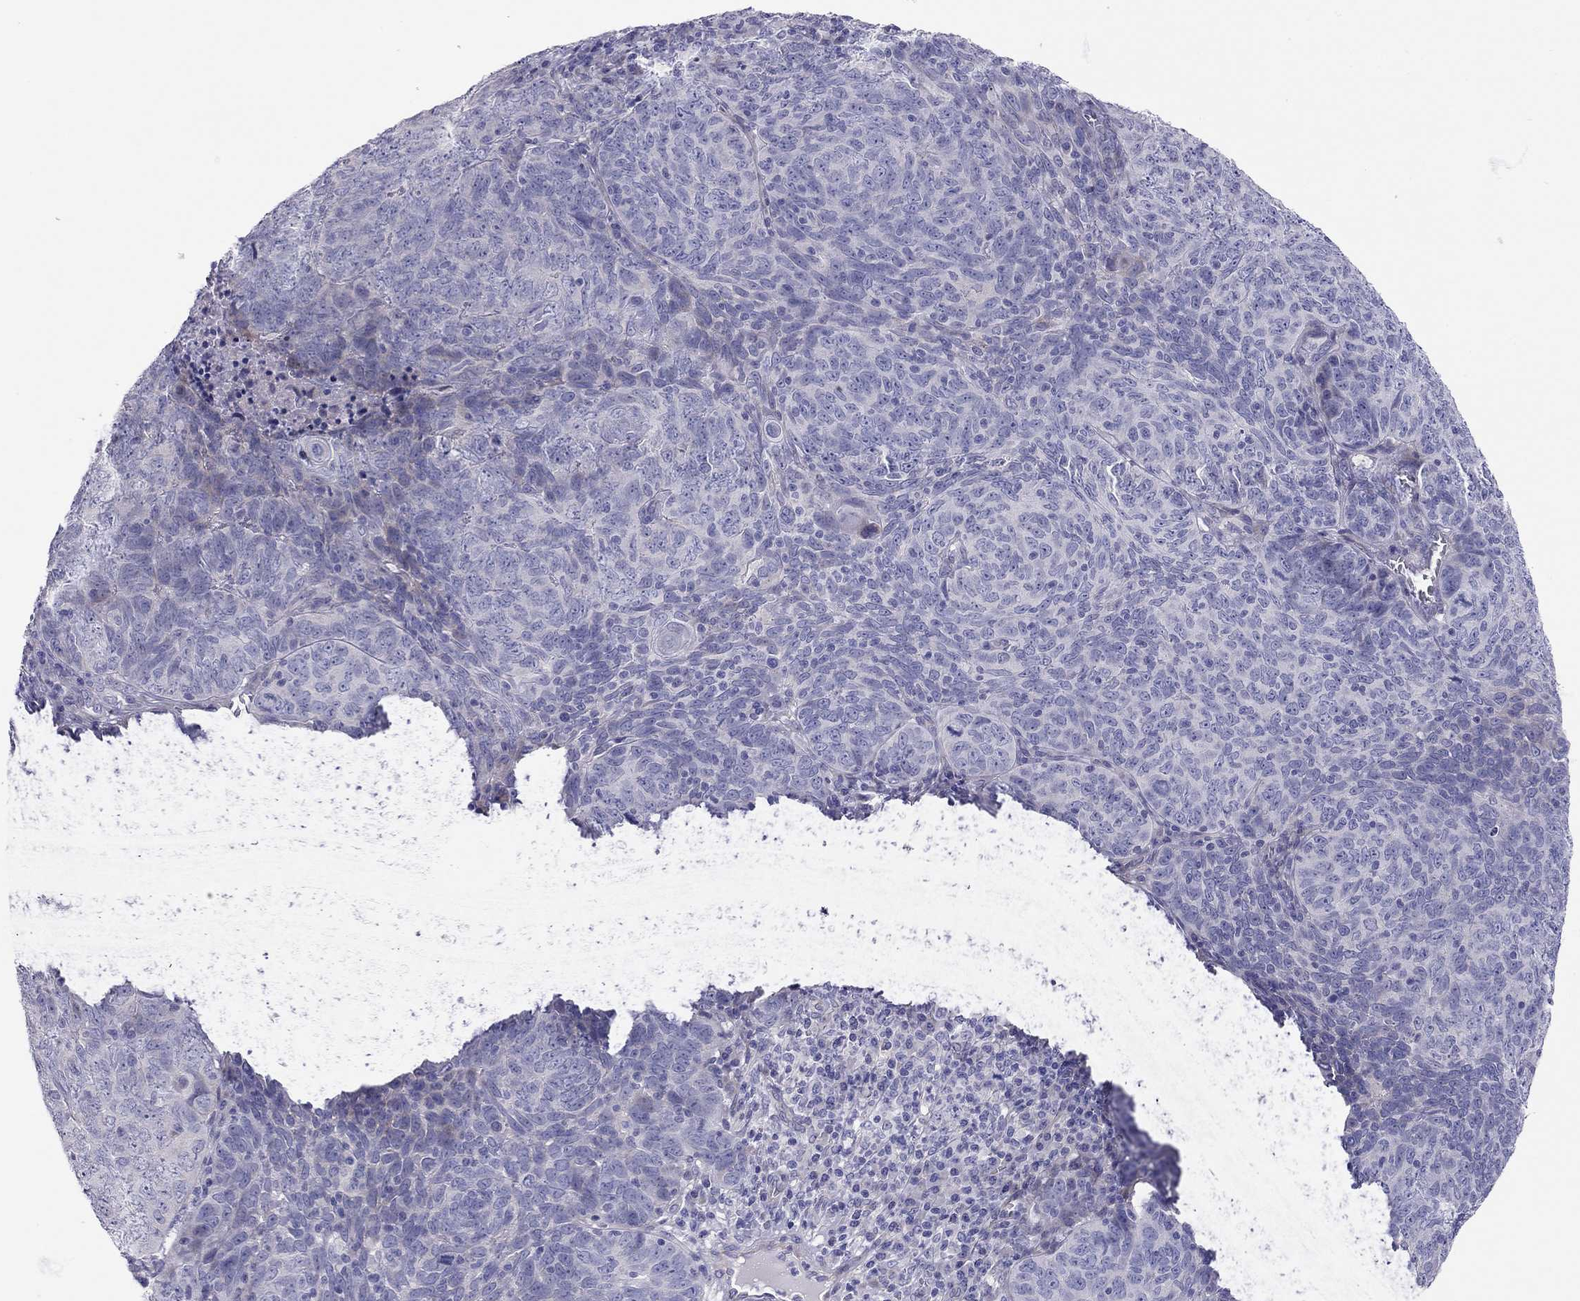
{"staining": {"intensity": "negative", "quantity": "none", "location": "none"}, "tissue": "skin cancer", "cell_type": "Tumor cells", "image_type": "cancer", "snomed": [{"axis": "morphology", "description": "Squamous cell carcinoma, NOS"}, {"axis": "topography", "description": "Skin"}, {"axis": "topography", "description": "Anal"}], "caption": "Skin cancer (squamous cell carcinoma) was stained to show a protein in brown. There is no significant staining in tumor cells.", "gene": "SCARB1", "patient": {"sex": "female", "age": 51}}